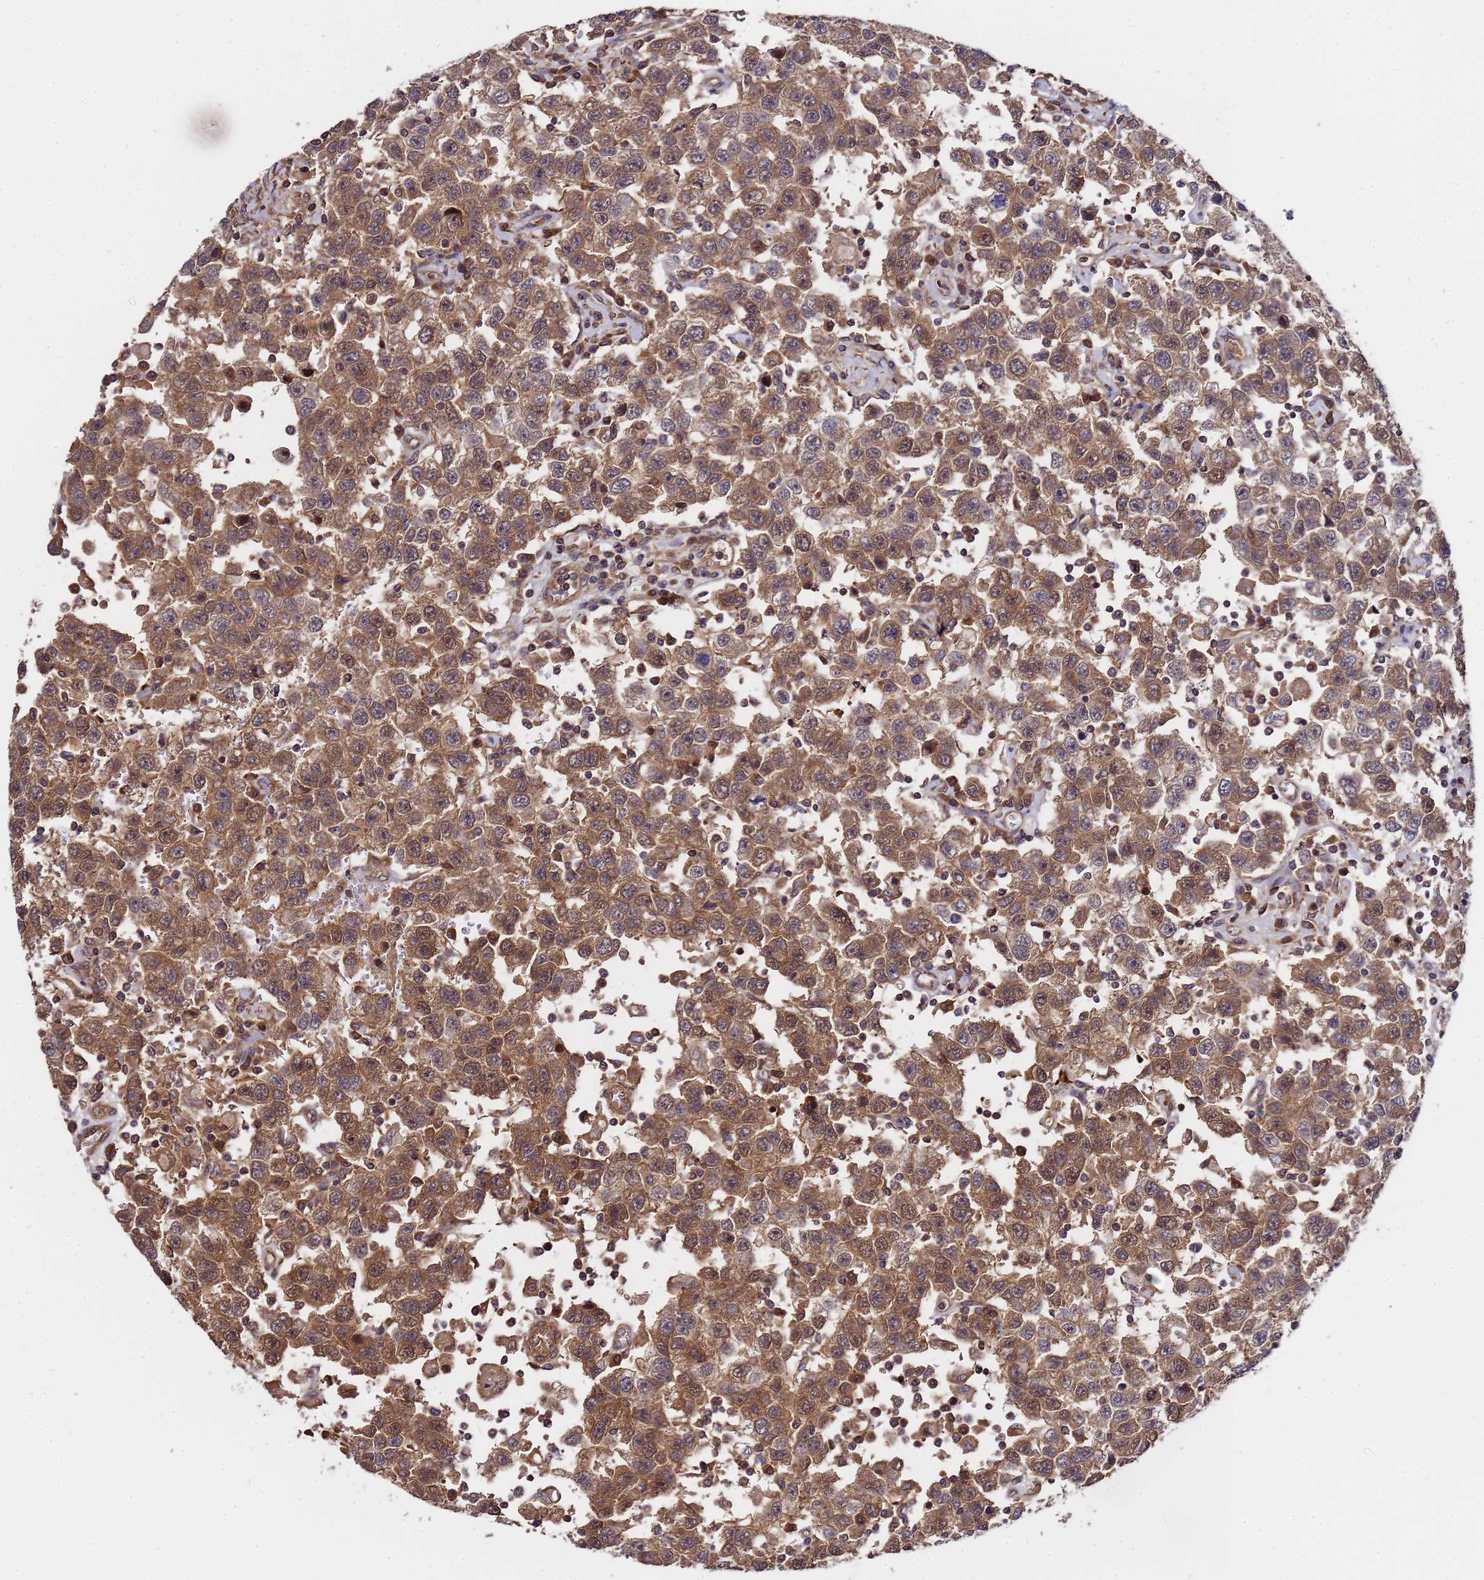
{"staining": {"intensity": "moderate", "quantity": ">75%", "location": "cytoplasmic/membranous"}, "tissue": "testis cancer", "cell_type": "Tumor cells", "image_type": "cancer", "snomed": [{"axis": "morphology", "description": "Seminoma, NOS"}, {"axis": "topography", "description": "Testis"}], "caption": "Testis cancer was stained to show a protein in brown. There is medium levels of moderate cytoplasmic/membranous positivity in approximately >75% of tumor cells.", "gene": "GSTCD", "patient": {"sex": "male", "age": 41}}